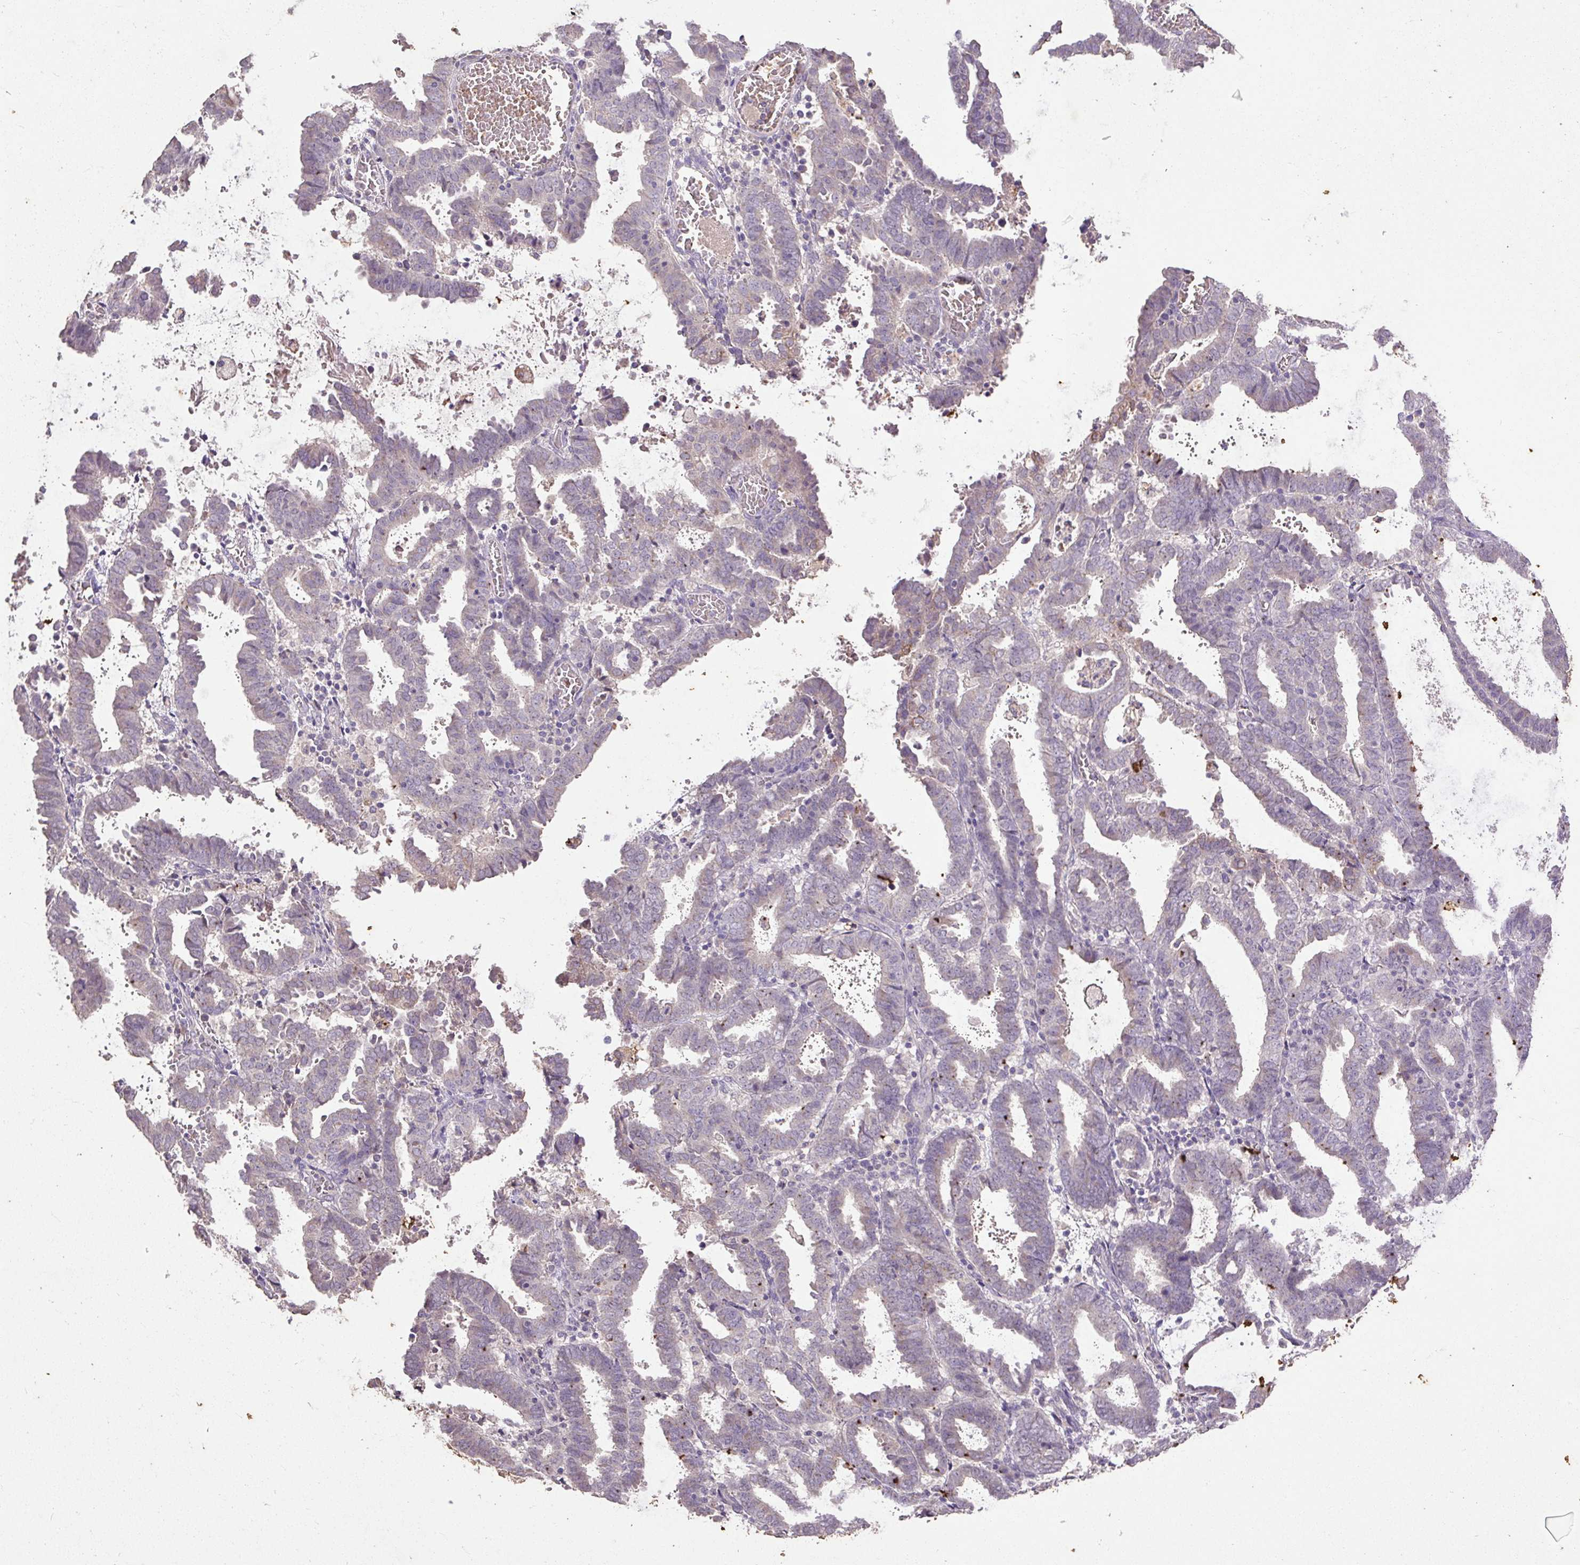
{"staining": {"intensity": "negative", "quantity": "none", "location": "none"}, "tissue": "endometrial cancer", "cell_type": "Tumor cells", "image_type": "cancer", "snomed": [{"axis": "morphology", "description": "Adenocarcinoma, NOS"}, {"axis": "topography", "description": "Uterus"}], "caption": "Image shows no significant protein positivity in tumor cells of endometrial cancer (adenocarcinoma).", "gene": "LRTM2", "patient": {"sex": "female", "age": 83}}